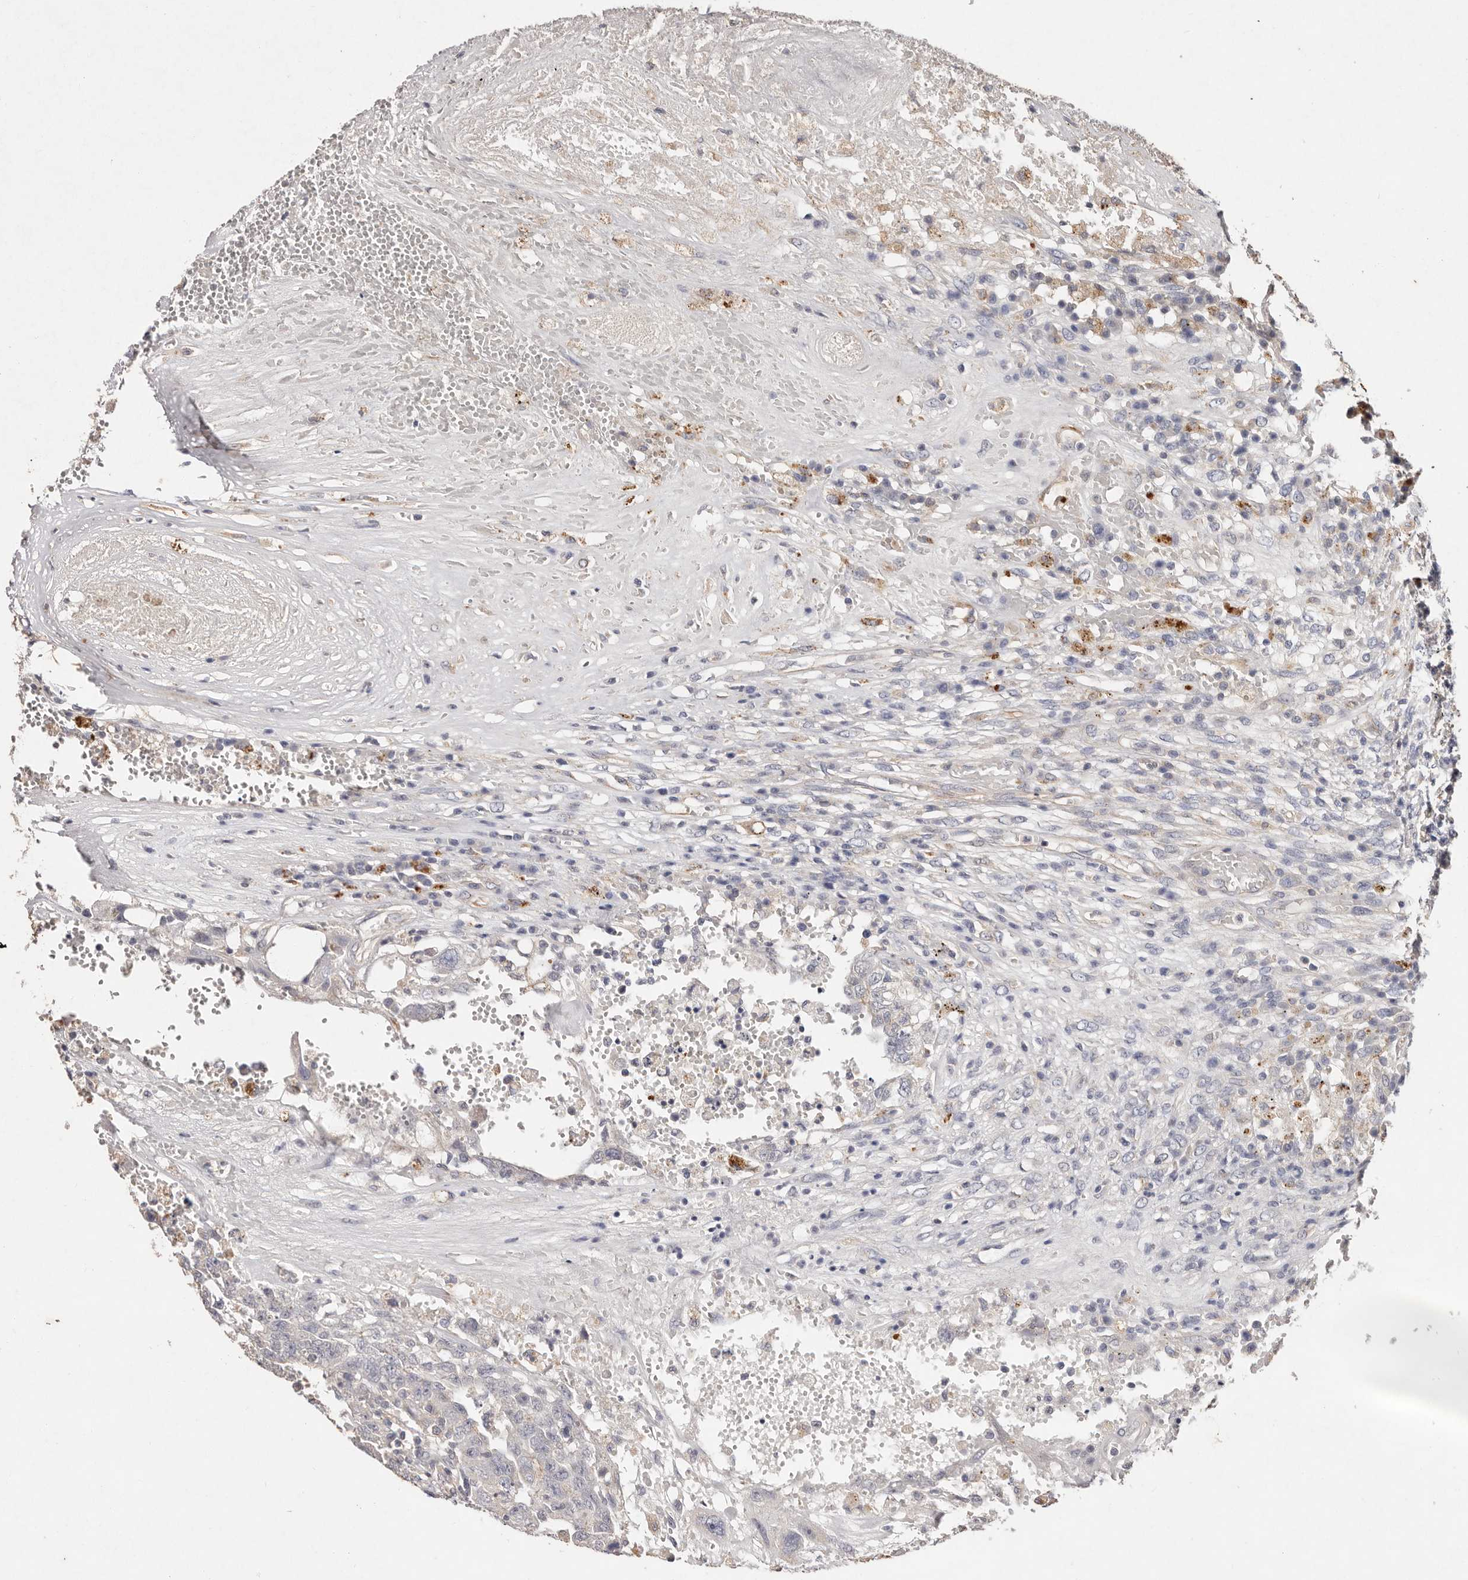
{"staining": {"intensity": "negative", "quantity": "none", "location": "none"}, "tissue": "testis cancer", "cell_type": "Tumor cells", "image_type": "cancer", "snomed": [{"axis": "morphology", "description": "Carcinoma, Embryonal, NOS"}, {"axis": "topography", "description": "Testis"}], "caption": "Immunohistochemical staining of testis cancer (embryonal carcinoma) displays no significant staining in tumor cells.", "gene": "THBS3", "patient": {"sex": "male", "age": 26}}